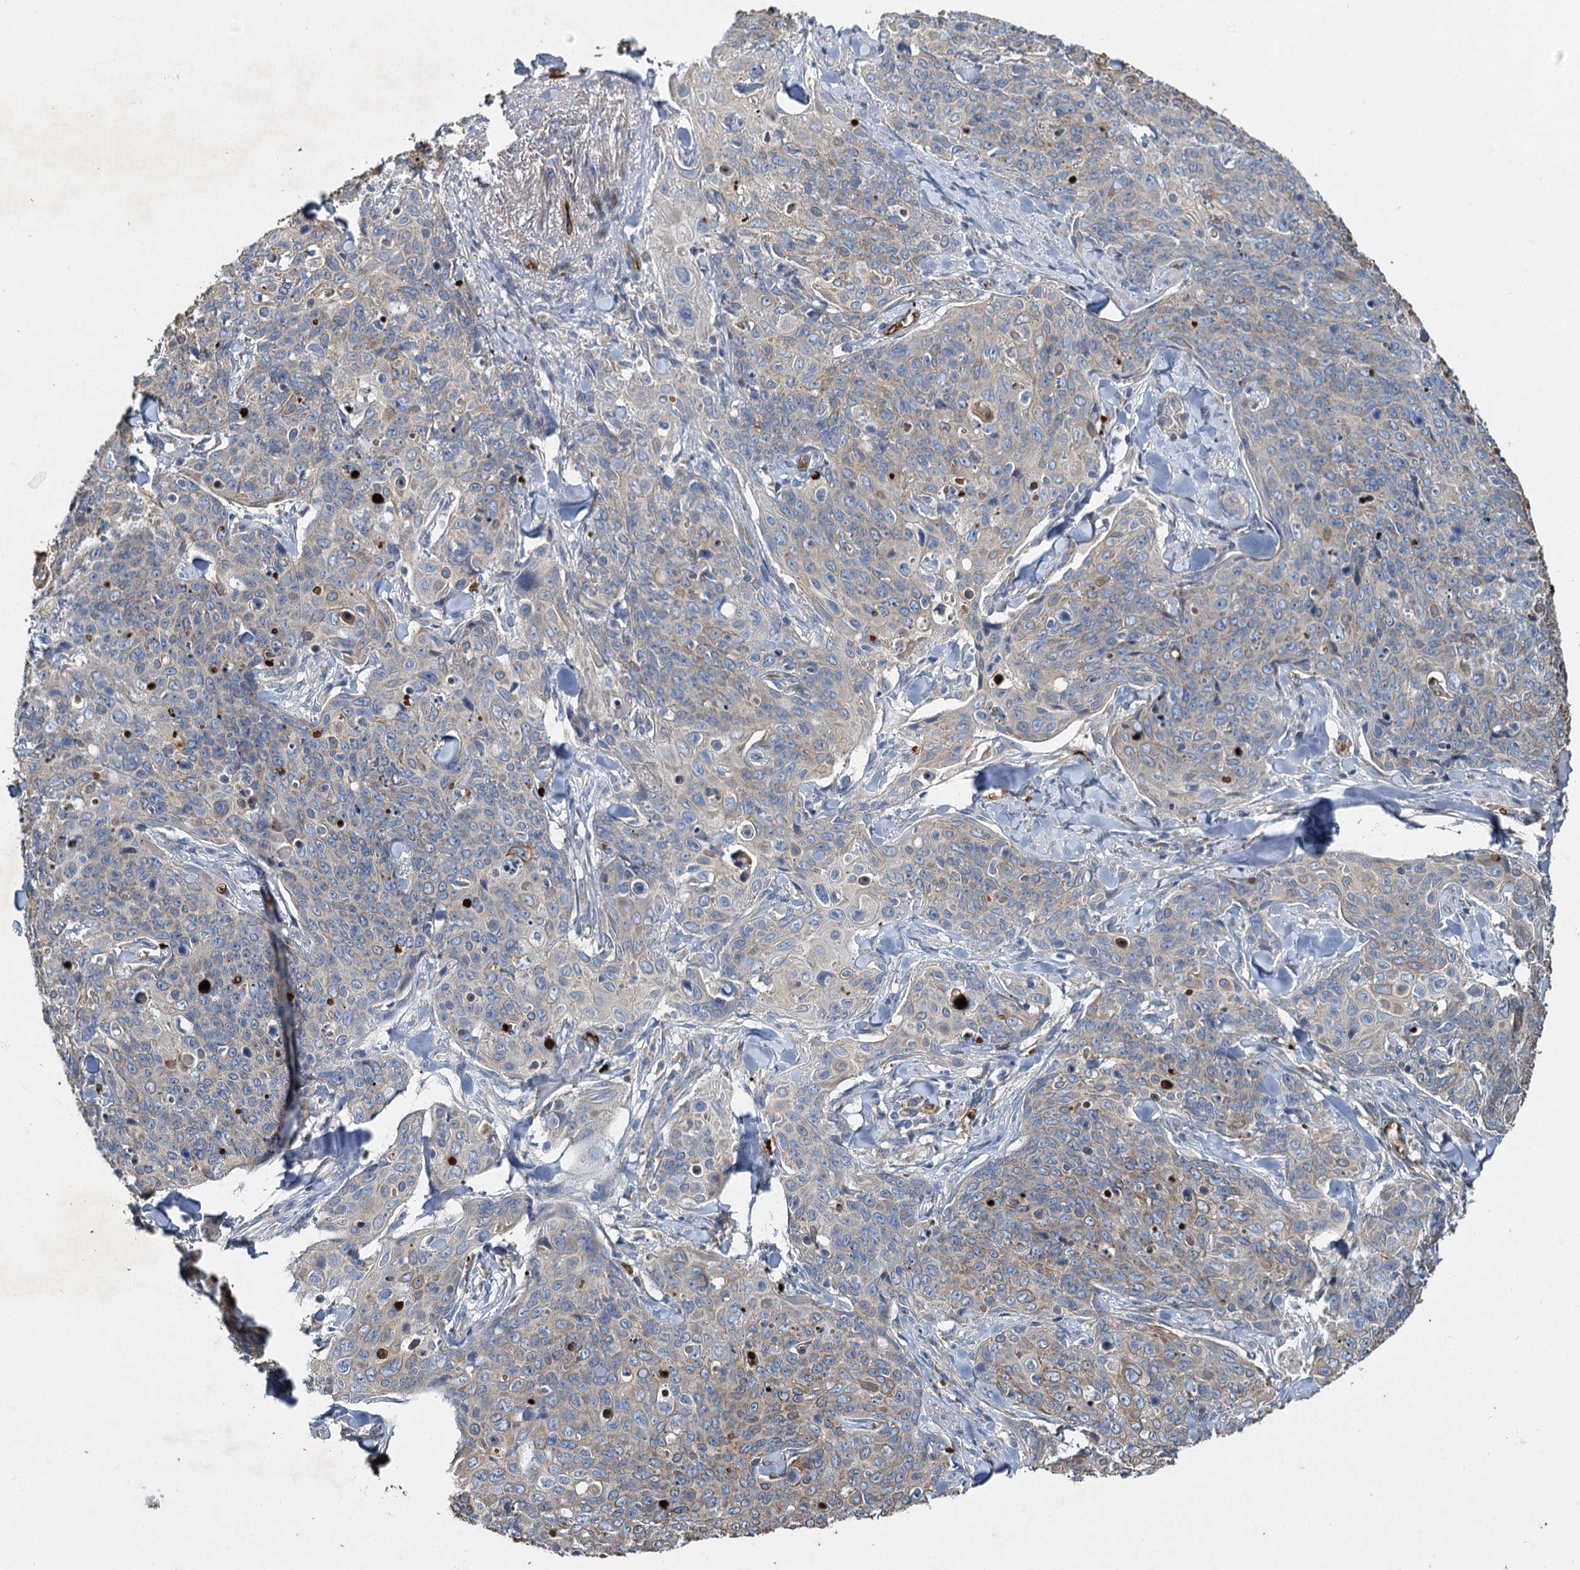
{"staining": {"intensity": "negative", "quantity": "none", "location": "none"}, "tissue": "skin cancer", "cell_type": "Tumor cells", "image_type": "cancer", "snomed": [{"axis": "morphology", "description": "Squamous cell carcinoma, NOS"}, {"axis": "topography", "description": "Skin"}, {"axis": "topography", "description": "Vulva"}], "caption": "This is an immunohistochemistry histopathology image of human skin cancer. There is no staining in tumor cells.", "gene": "BCS1L", "patient": {"sex": "female", "age": 85}}